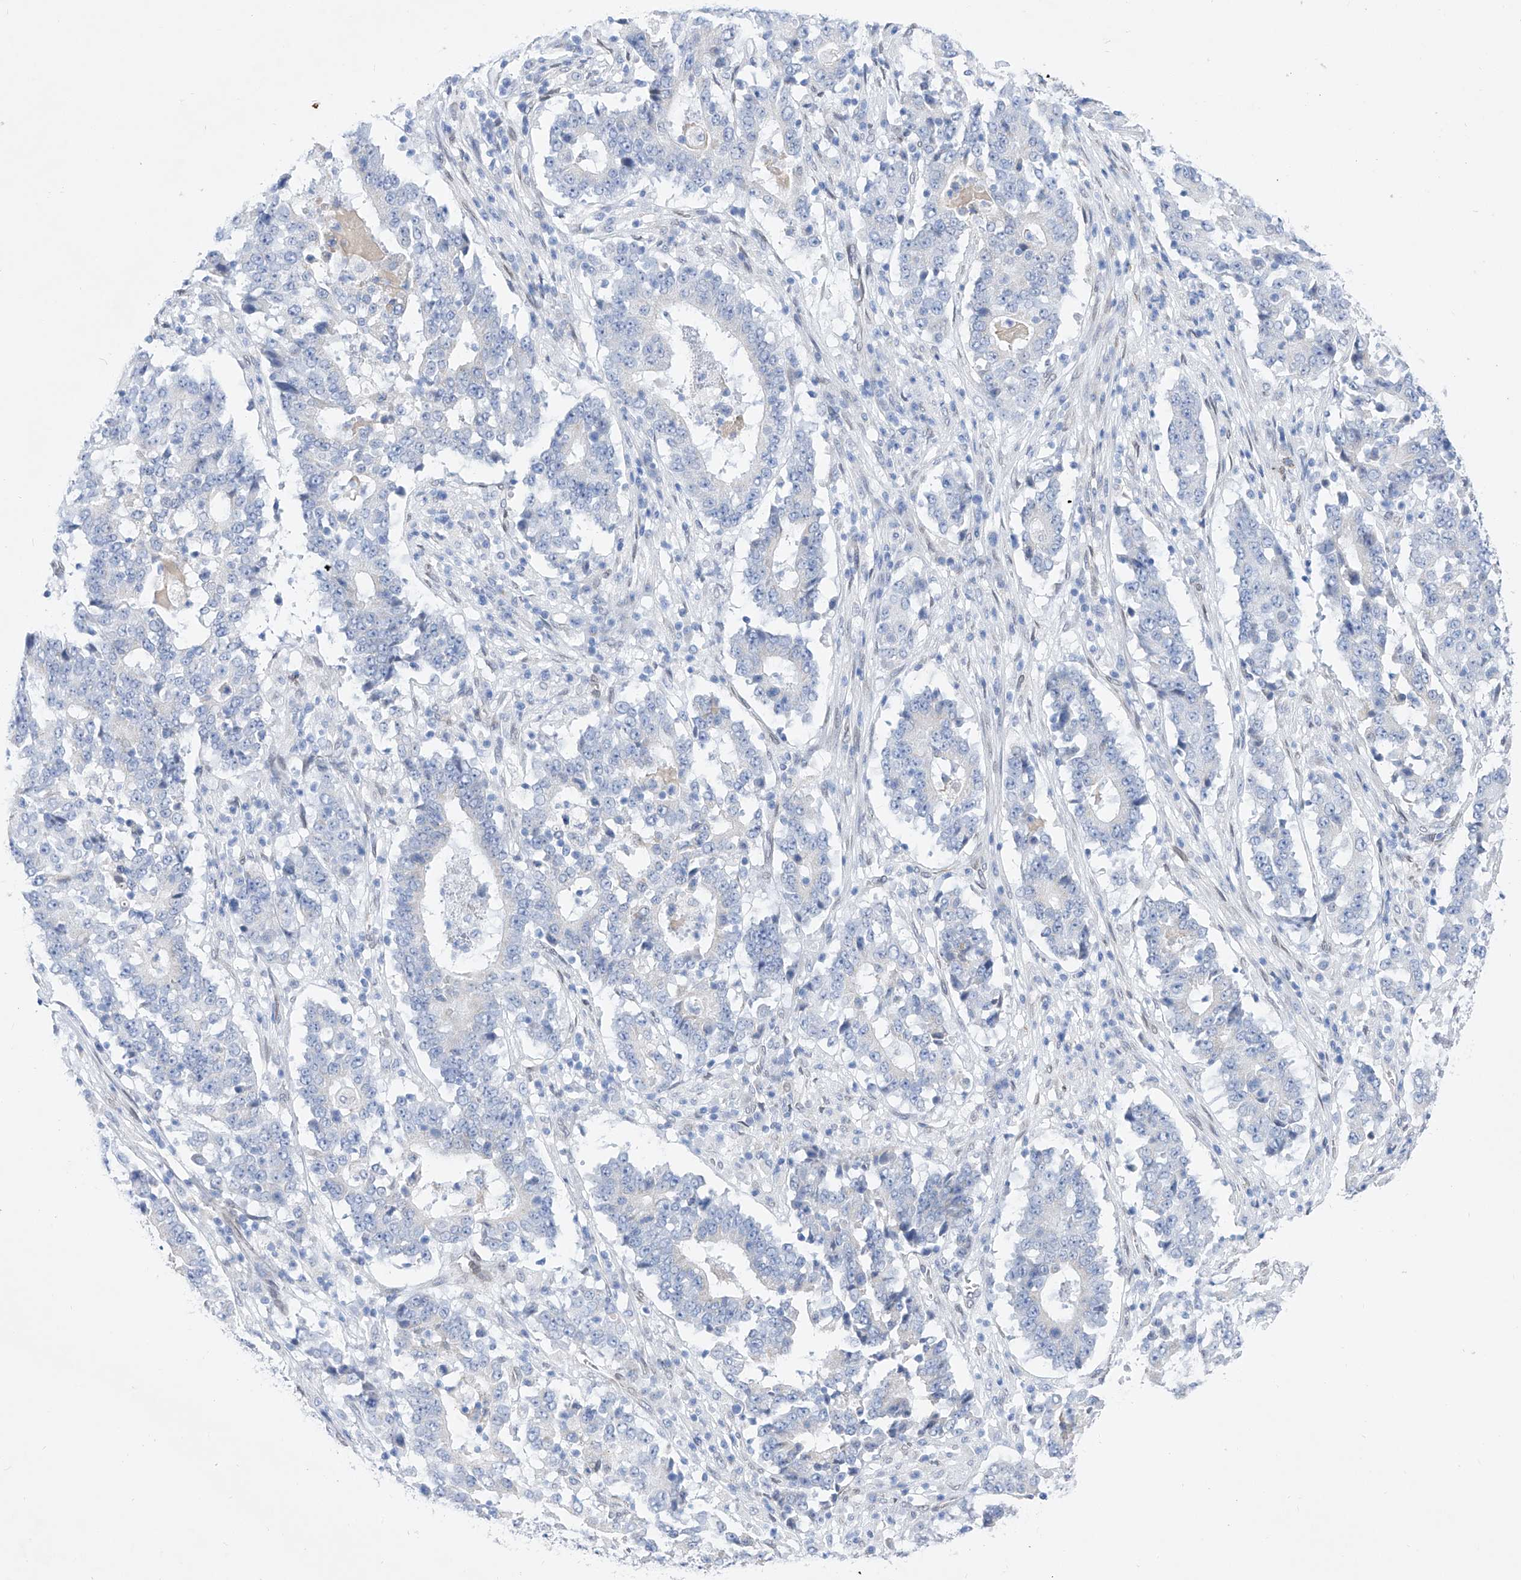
{"staining": {"intensity": "negative", "quantity": "none", "location": "none"}, "tissue": "stomach cancer", "cell_type": "Tumor cells", "image_type": "cancer", "snomed": [{"axis": "morphology", "description": "Adenocarcinoma, NOS"}, {"axis": "topography", "description": "Stomach"}], "caption": "Immunohistochemical staining of adenocarcinoma (stomach) demonstrates no significant staining in tumor cells.", "gene": "LCLAT1", "patient": {"sex": "male", "age": 59}}